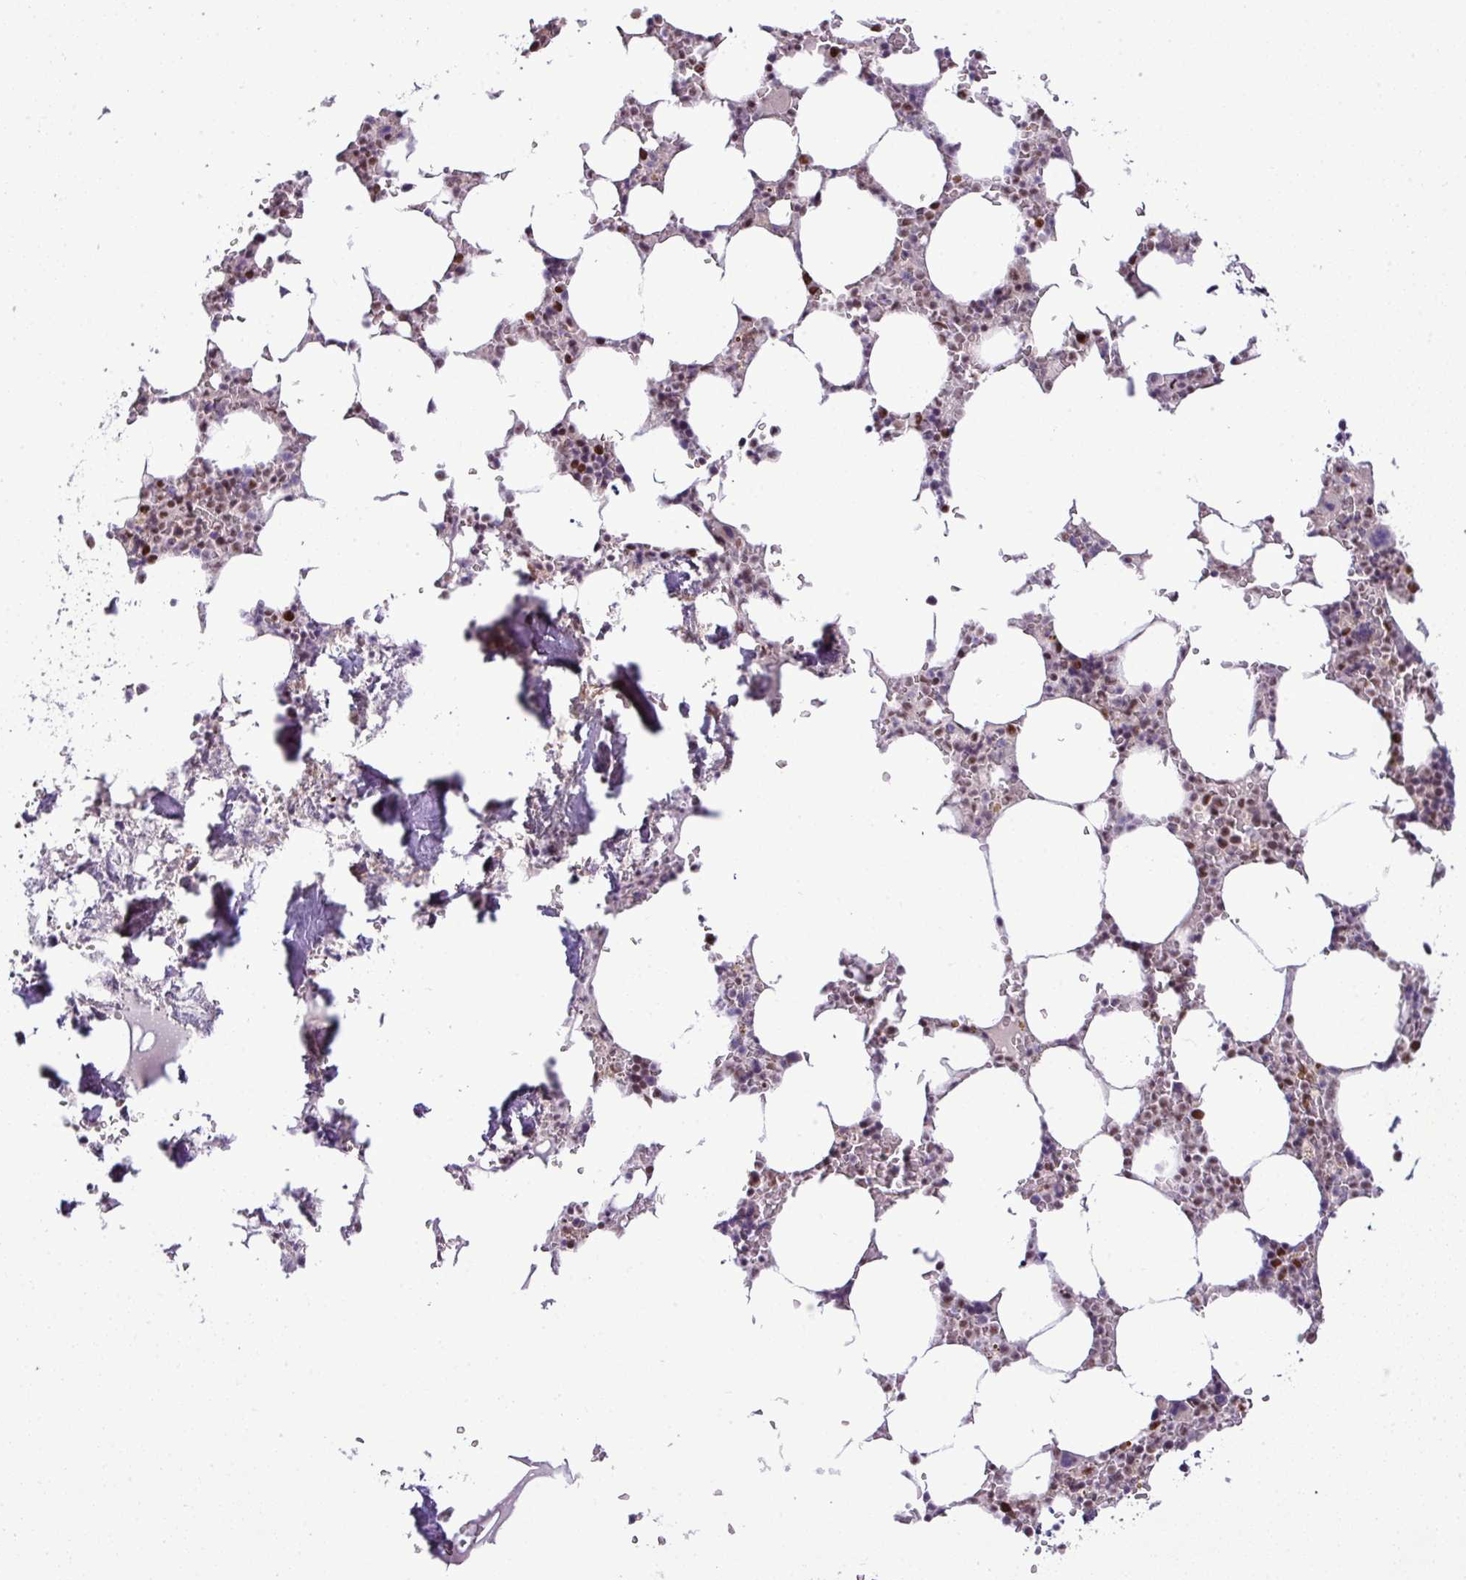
{"staining": {"intensity": "moderate", "quantity": "25%-75%", "location": "nuclear"}, "tissue": "bone marrow", "cell_type": "Hematopoietic cells", "image_type": "normal", "snomed": [{"axis": "morphology", "description": "Normal tissue, NOS"}, {"axis": "topography", "description": "Bone marrow"}], "caption": "Bone marrow stained with immunohistochemistry (IHC) exhibits moderate nuclear positivity in about 25%-75% of hematopoietic cells.", "gene": "PGAP4", "patient": {"sex": "male", "age": 64}}